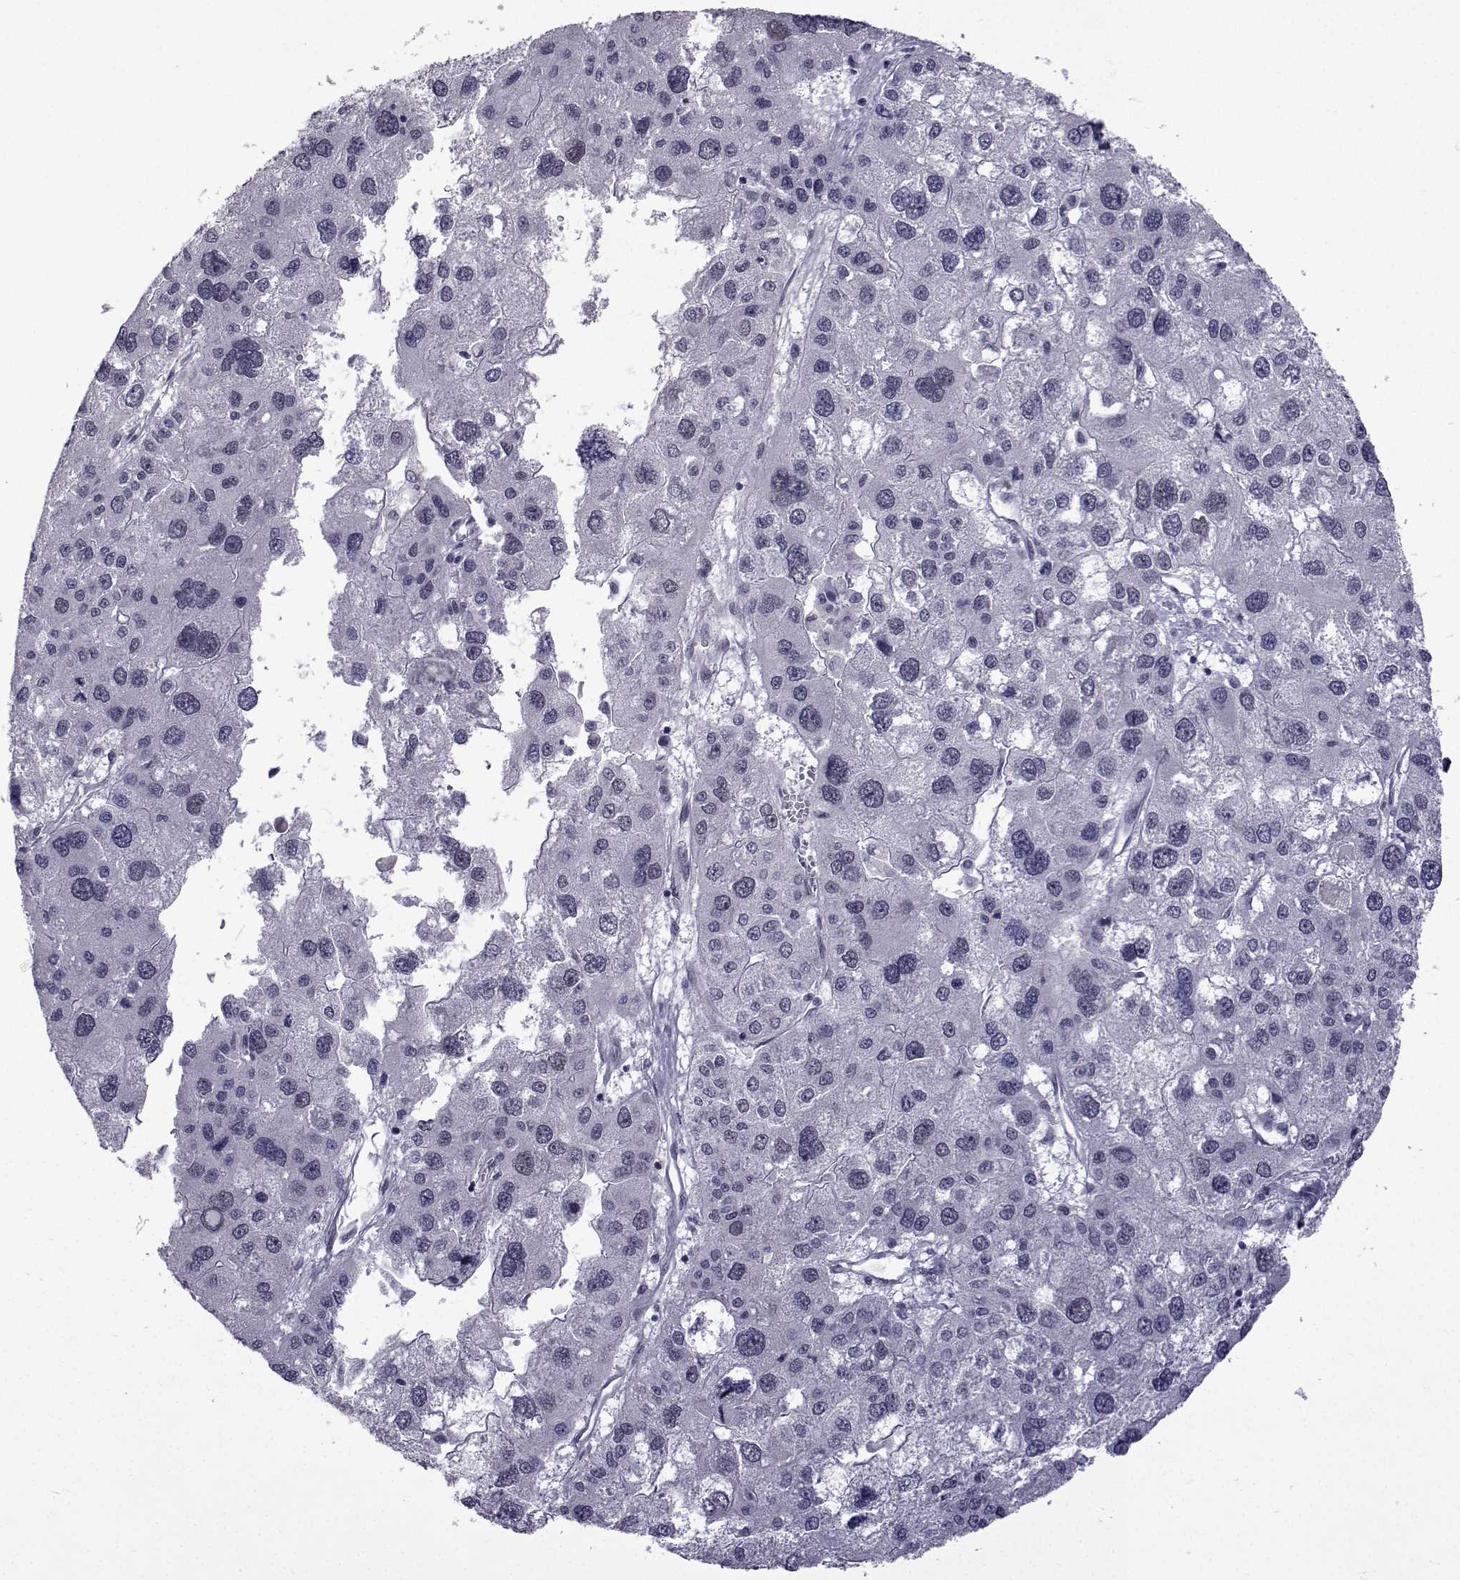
{"staining": {"intensity": "negative", "quantity": "none", "location": "none"}, "tissue": "liver cancer", "cell_type": "Tumor cells", "image_type": "cancer", "snomed": [{"axis": "morphology", "description": "Carcinoma, Hepatocellular, NOS"}, {"axis": "topography", "description": "Liver"}], "caption": "Immunohistochemistry of human hepatocellular carcinoma (liver) demonstrates no staining in tumor cells.", "gene": "RBM24", "patient": {"sex": "male", "age": 73}}